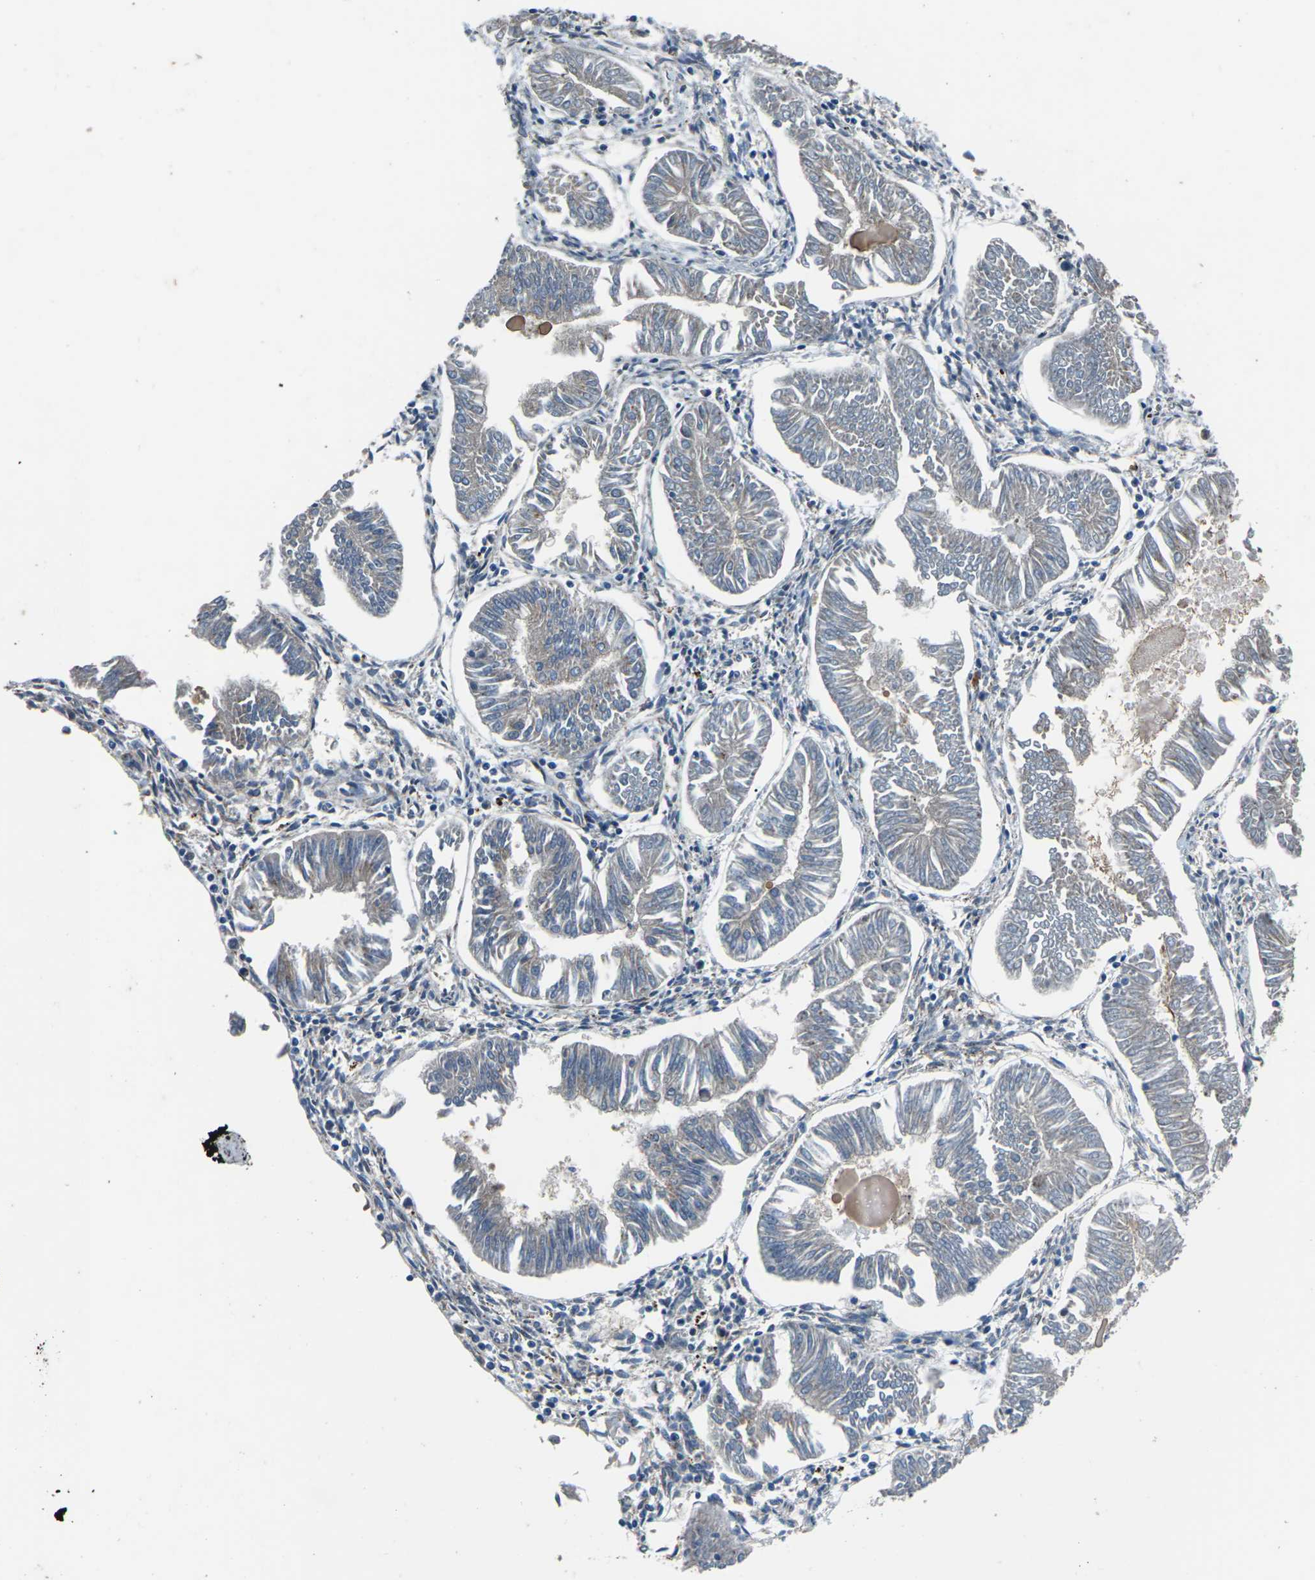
{"staining": {"intensity": "weak", "quantity": ">75%", "location": "cytoplasmic/membranous"}, "tissue": "endometrial cancer", "cell_type": "Tumor cells", "image_type": "cancer", "snomed": [{"axis": "morphology", "description": "Adenocarcinoma, NOS"}, {"axis": "topography", "description": "Endometrium"}], "caption": "Brown immunohistochemical staining in human endometrial cancer reveals weak cytoplasmic/membranous expression in approximately >75% of tumor cells.", "gene": "GABRP", "patient": {"sex": "female", "age": 53}}